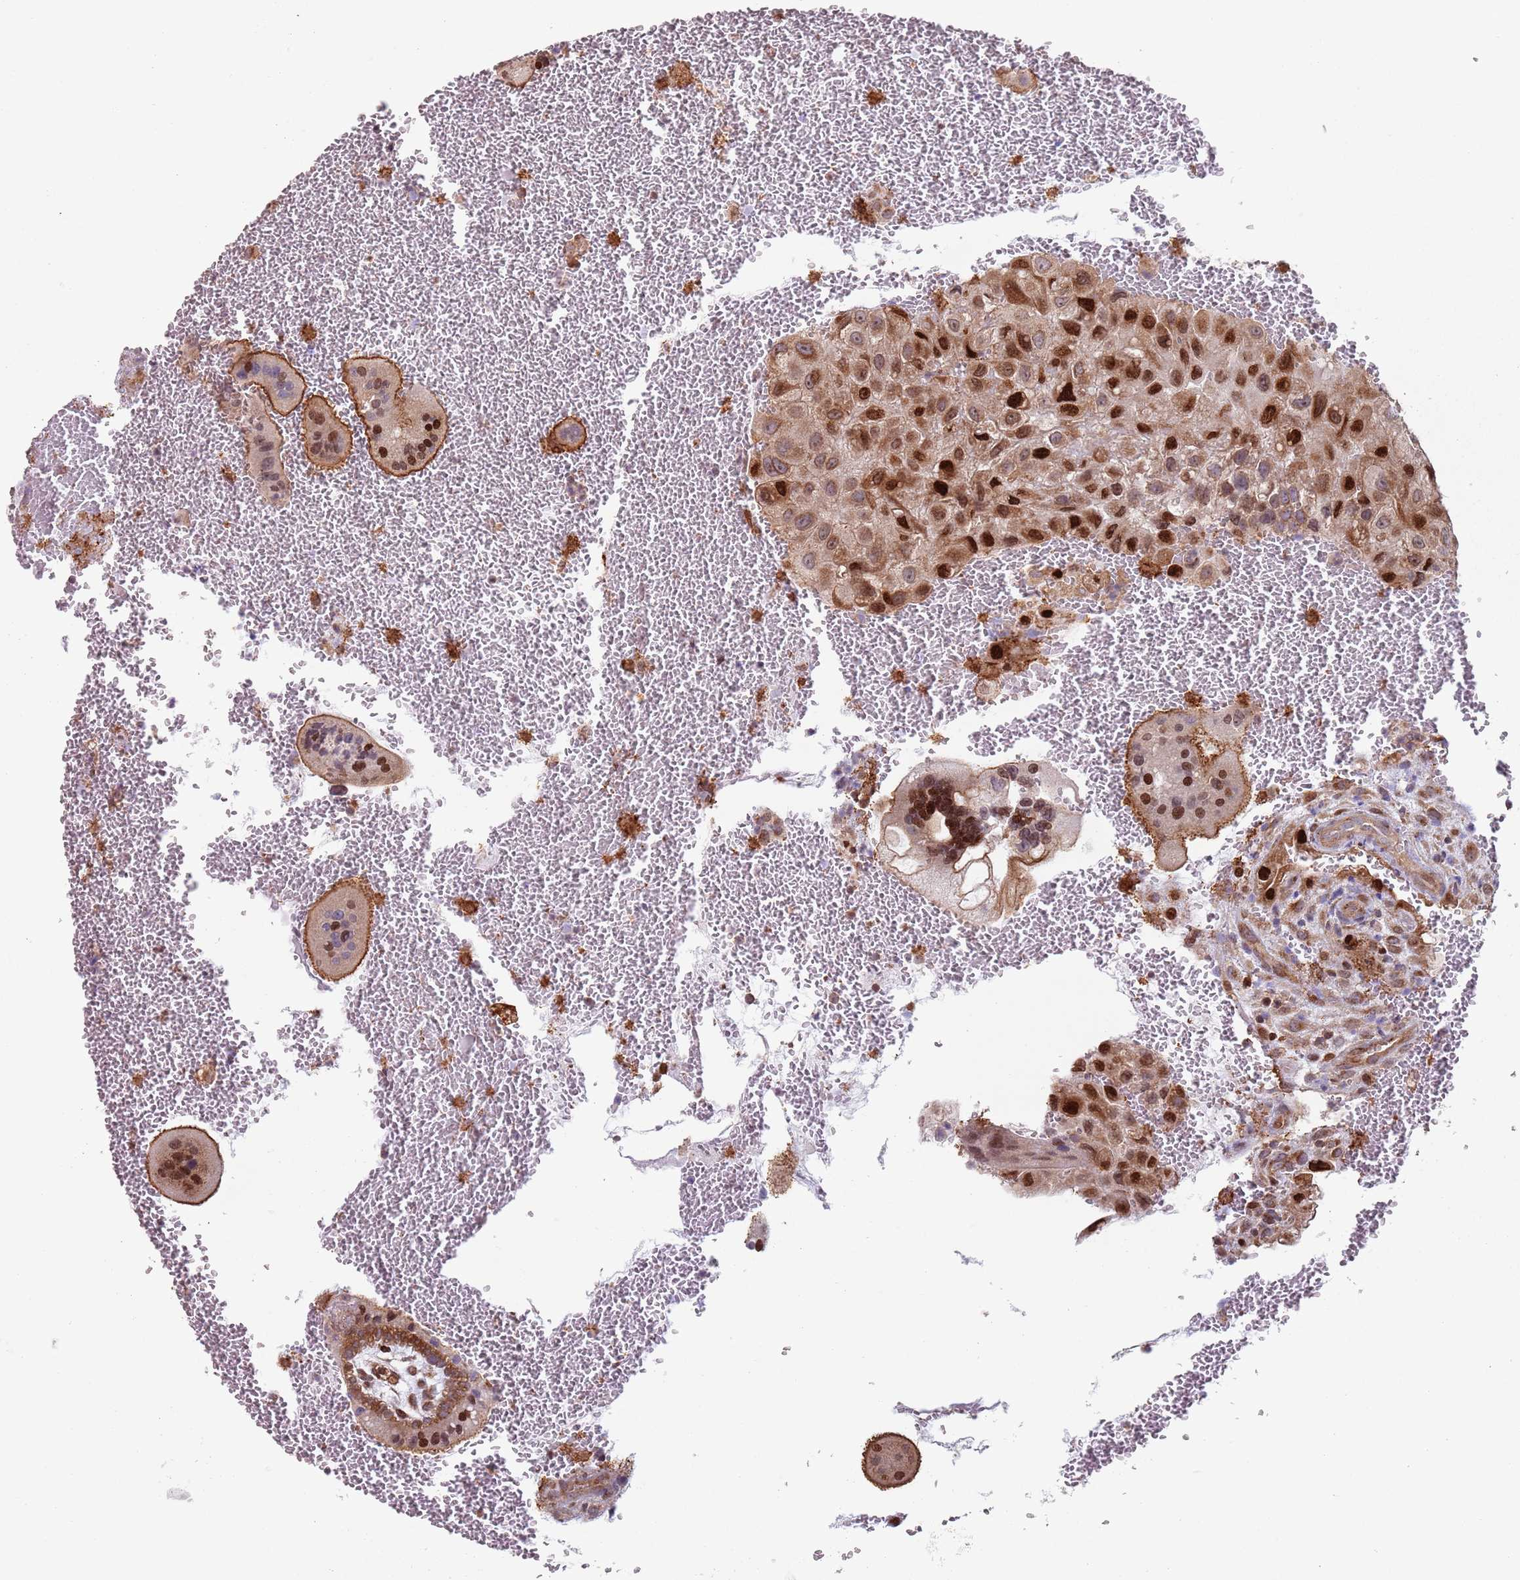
{"staining": {"intensity": "moderate", "quantity": "25%-75%", "location": "cytoplasmic/membranous,nuclear"}, "tissue": "placenta", "cell_type": "Decidual cells", "image_type": "normal", "snomed": [{"axis": "morphology", "description": "Normal tissue, NOS"}, {"axis": "topography", "description": "Placenta"}], "caption": "About 25%-75% of decidual cells in normal placenta display moderate cytoplasmic/membranous,nuclear protein staining as visualized by brown immunohistochemical staining.", "gene": "HNRNPLL", "patient": {"sex": "female", "age": 35}}